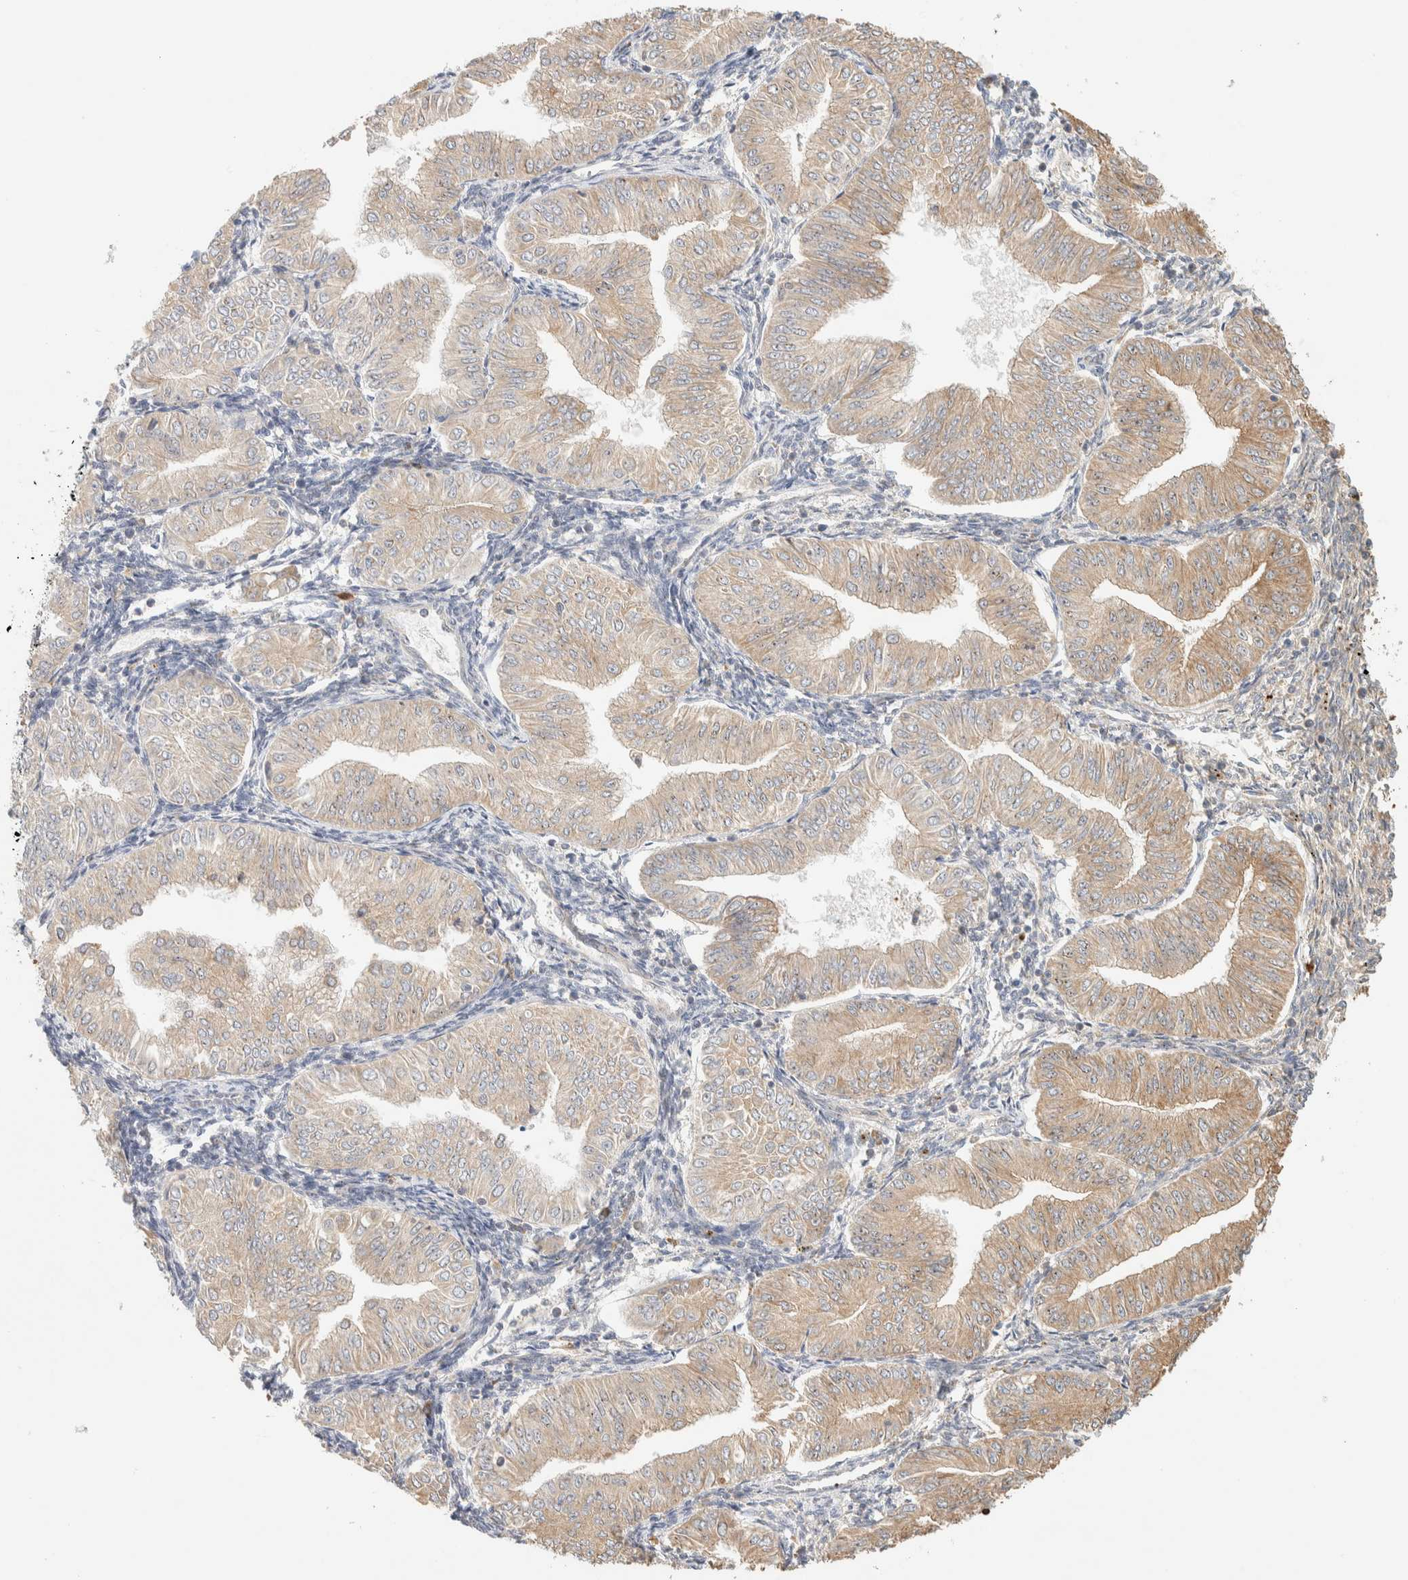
{"staining": {"intensity": "moderate", "quantity": ">75%", "location": "cytoplasmic/membranous"}, "tissue": "endometrial cancer", "cell_type": "Tumor cells", "image_type": "cancer", "snomed": [{"axis": "morphology", "description": "Normal tissue, NOS"}, {"axis": "morphology", "description": "Adenocarcinoma, NOS"}, {"axis": "topography", "description": "Endometrium"}], "caption": "Endometrial cancer (adenocarcinoma) tissue exhibits moderate cytoplasmic/membranous positivity in approximately >75% of tumor cells", "gene": "TTC3", "patient": {"sex": "female", "age": 53}}